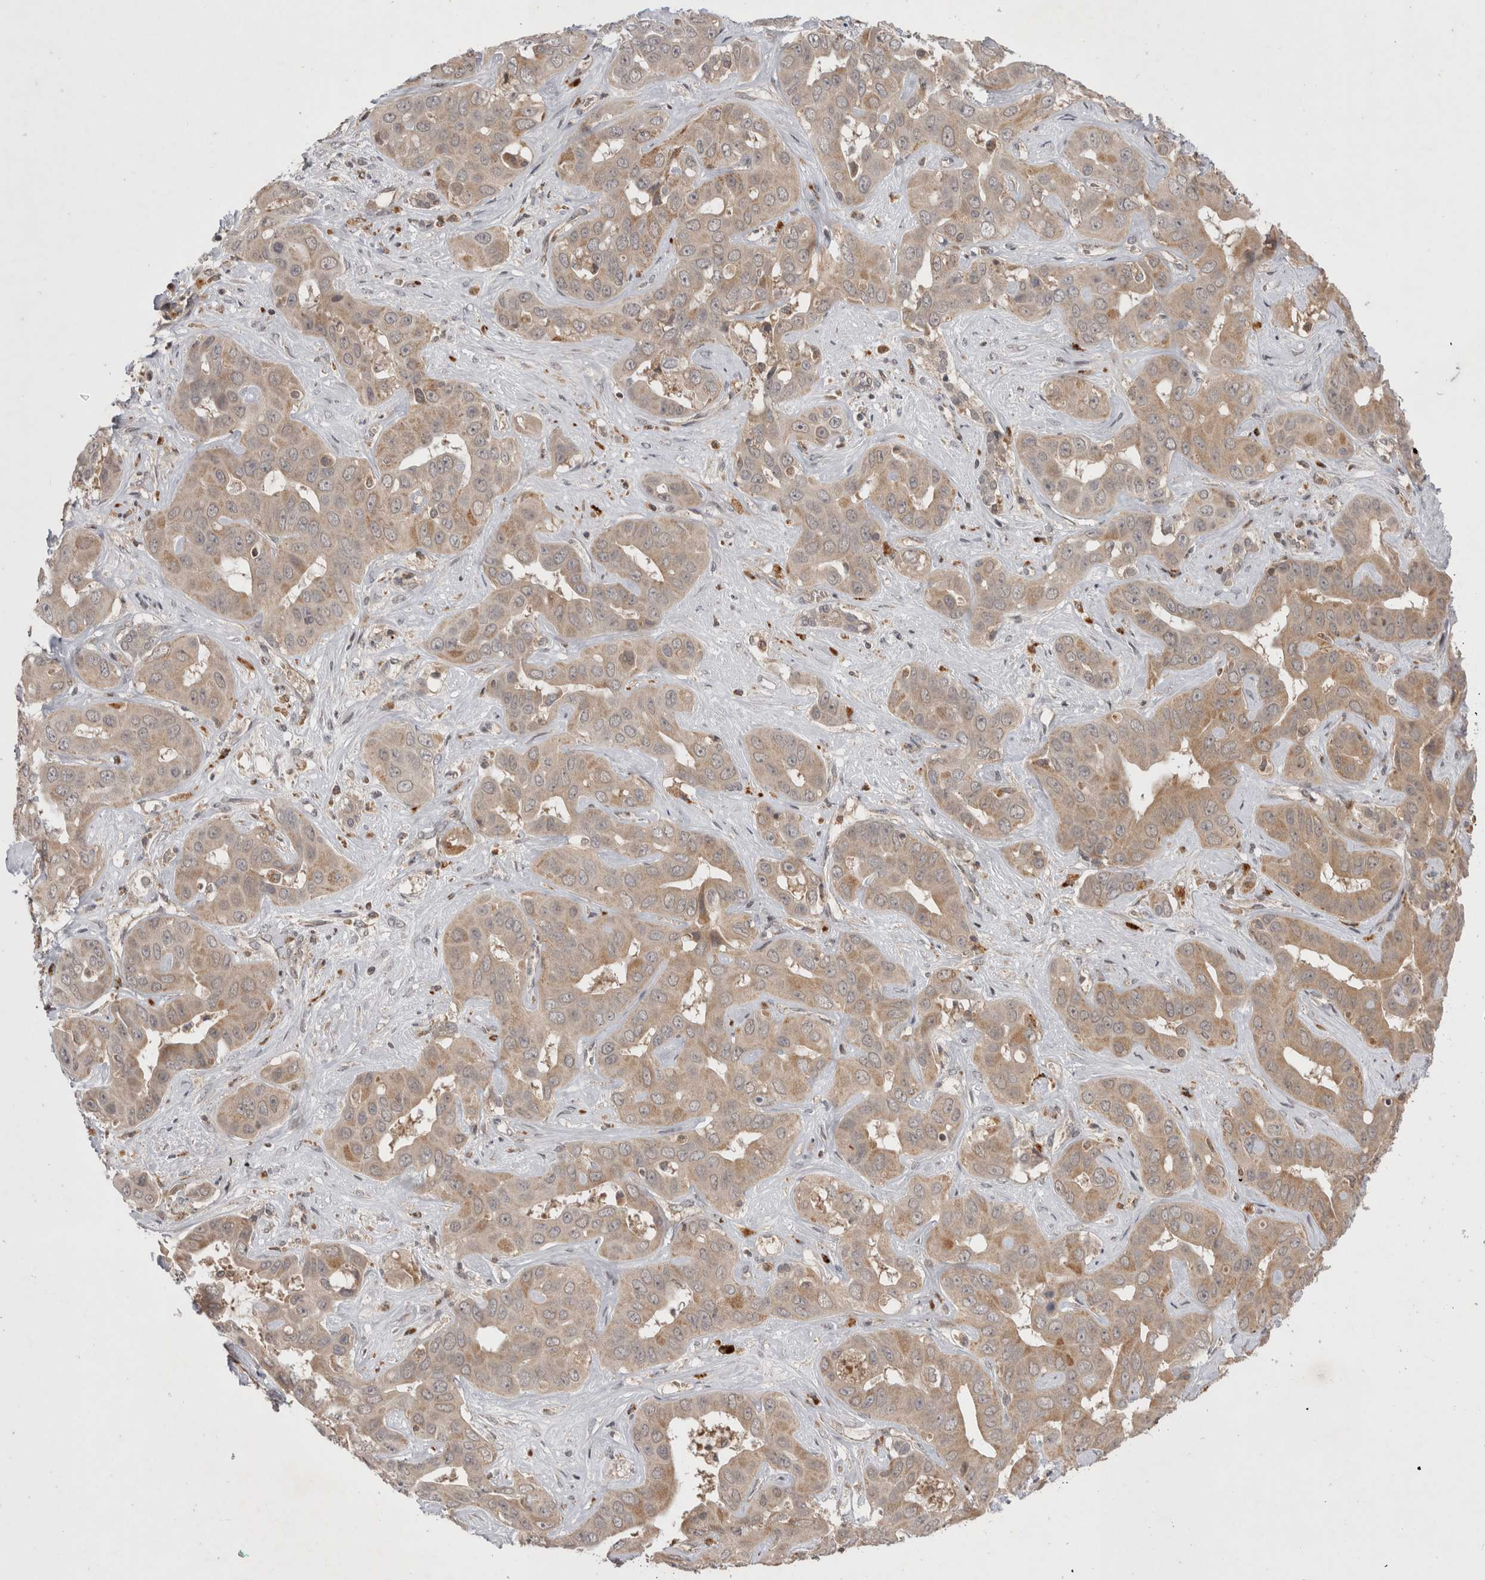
{"staining": {"intensity": "weak", "quantity": ">75%", "location": "cytoplasmic/membranous"}, "tissue": "liver cancer", "cell_type": "Tumor cells", "image_type": "cancer", "snomed": [{"axis": "morphology", "description": "Cholangiocarcinoma"}, {"axis": "topography", "description": "Liver"}], "caption": "Immunohistochemistry (IHC) (DAB) staining of human liver cancer (cholangiocarcinoma) demonstrates weak cytoplasmic/membranous protein staining in approximately >75% of tumor cells. (brown staining indicates protein expression, while blue staining denotes nuclei).", "gene": "PLEKHM1", "patient": {"sex": "female", "age": 52}}